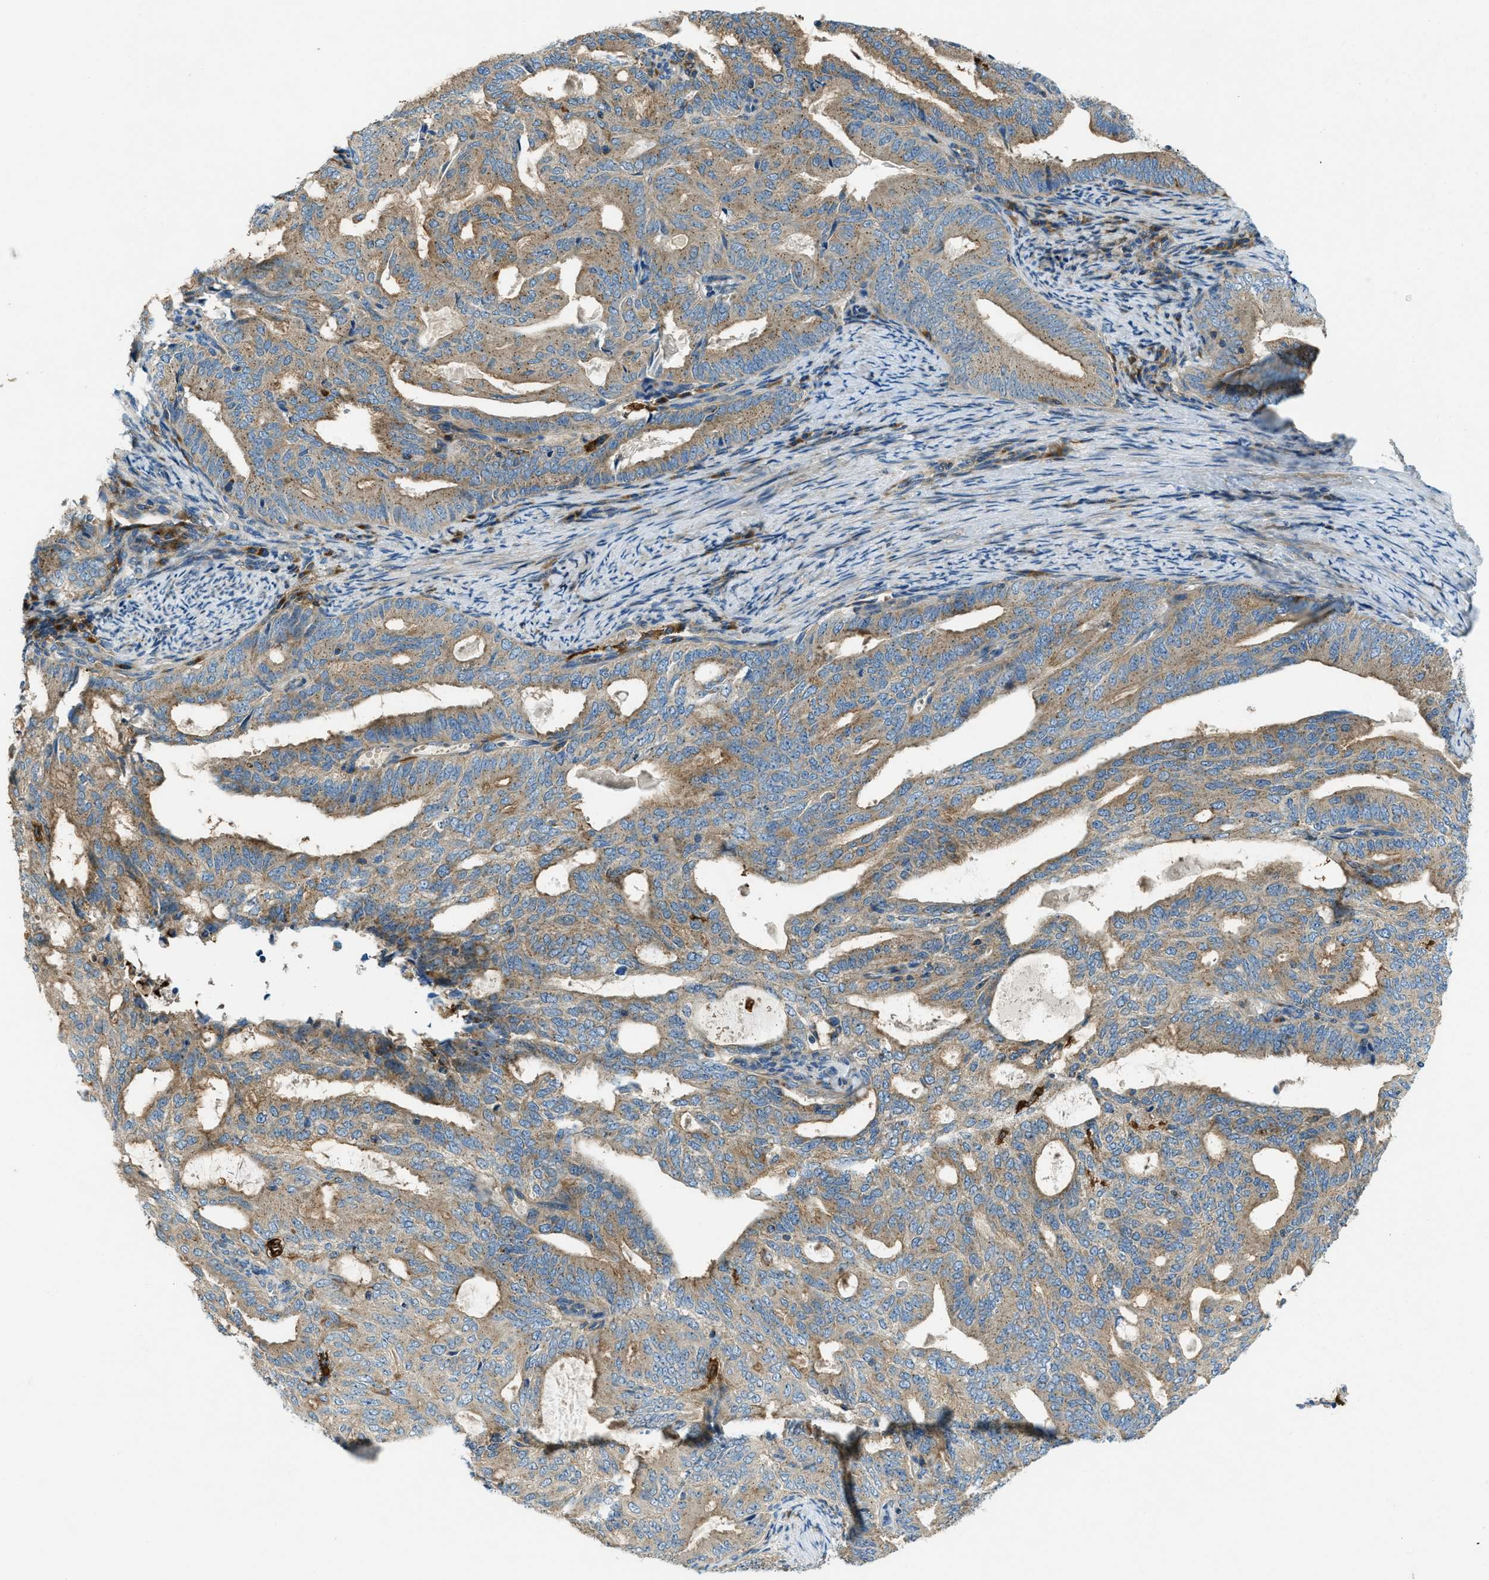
{"staining": {"intensity": "weak", "quantity": ">75%", "location": "cytoplasmic/membranous"}, "tissue": "endometrial cancer", "cell_type": "Tumor cells", "image_type": "cancer", "snomed": [{"axis": "morphology", "description": "Adenocarcinoma, NOS"}, {"axis": "topography", "description": "Endometrium"}], "caption": "Protein expression analysis of endometrial cancer displays weak cytoplasmic/membranous staining in about >75% of tumor cells.", "gene": "RFFL", "patient": {"sex": "female", "age": 58}}